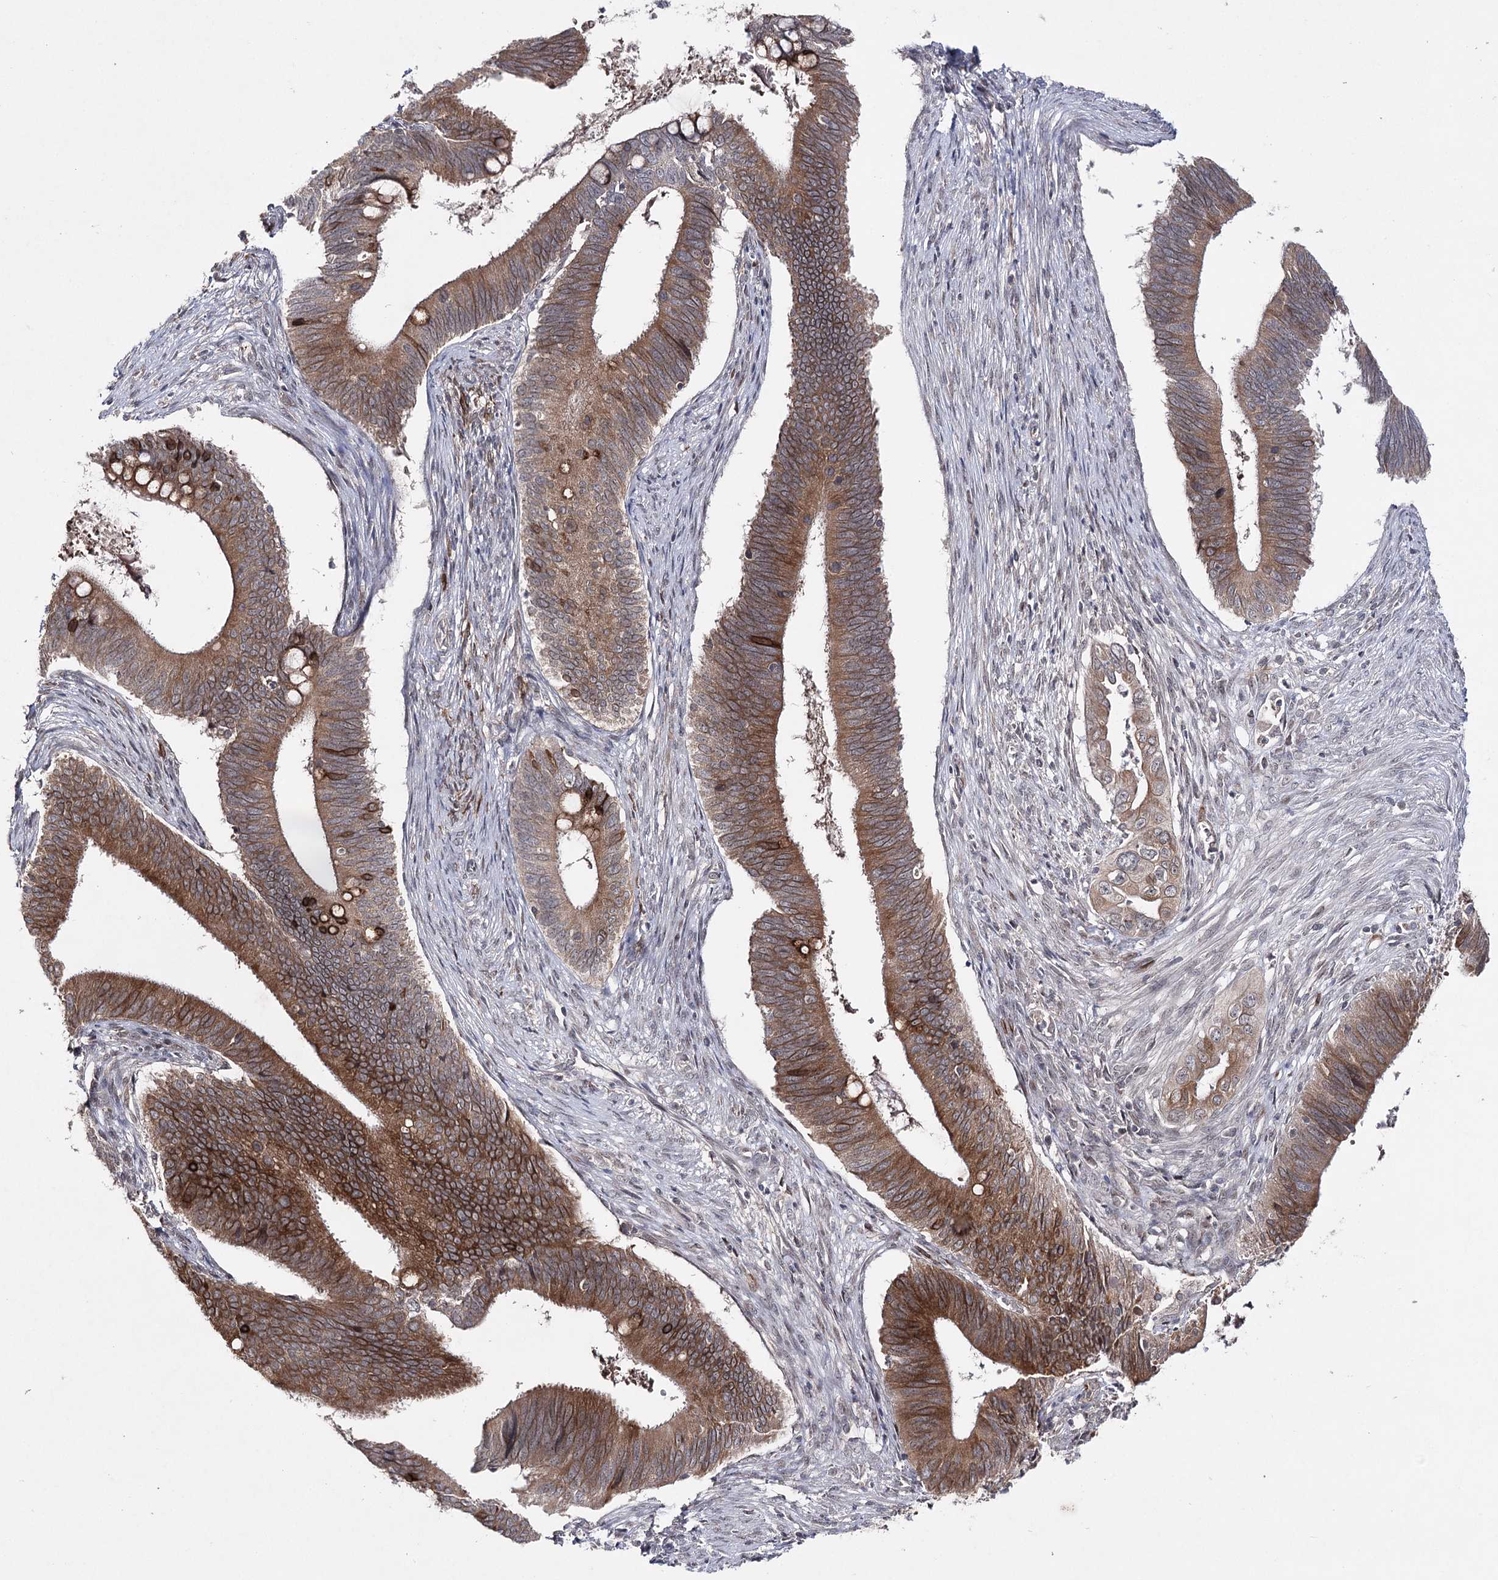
{"staining": {"intensity": "moderate", "quantity": ">75%", "location": "cytoplasmic/membranous"}, "tissue": "cervical cancer", "cell_type": "Tumor cells", "image_type": "cancer", "snomed": [{"axis": "morphology", "description": "Adenocarcinoma, NOS"}, {"axis": "topography", "description": "Cervix"}], "caption": "Tumor cells demonstrate moderate cytoplasmic/membranous staining in approximately >75% of cells in cervical cancer (adenocarcinoma).", "gene": "HSD11B2", "patient": {"sex": "female", "age": 42}}